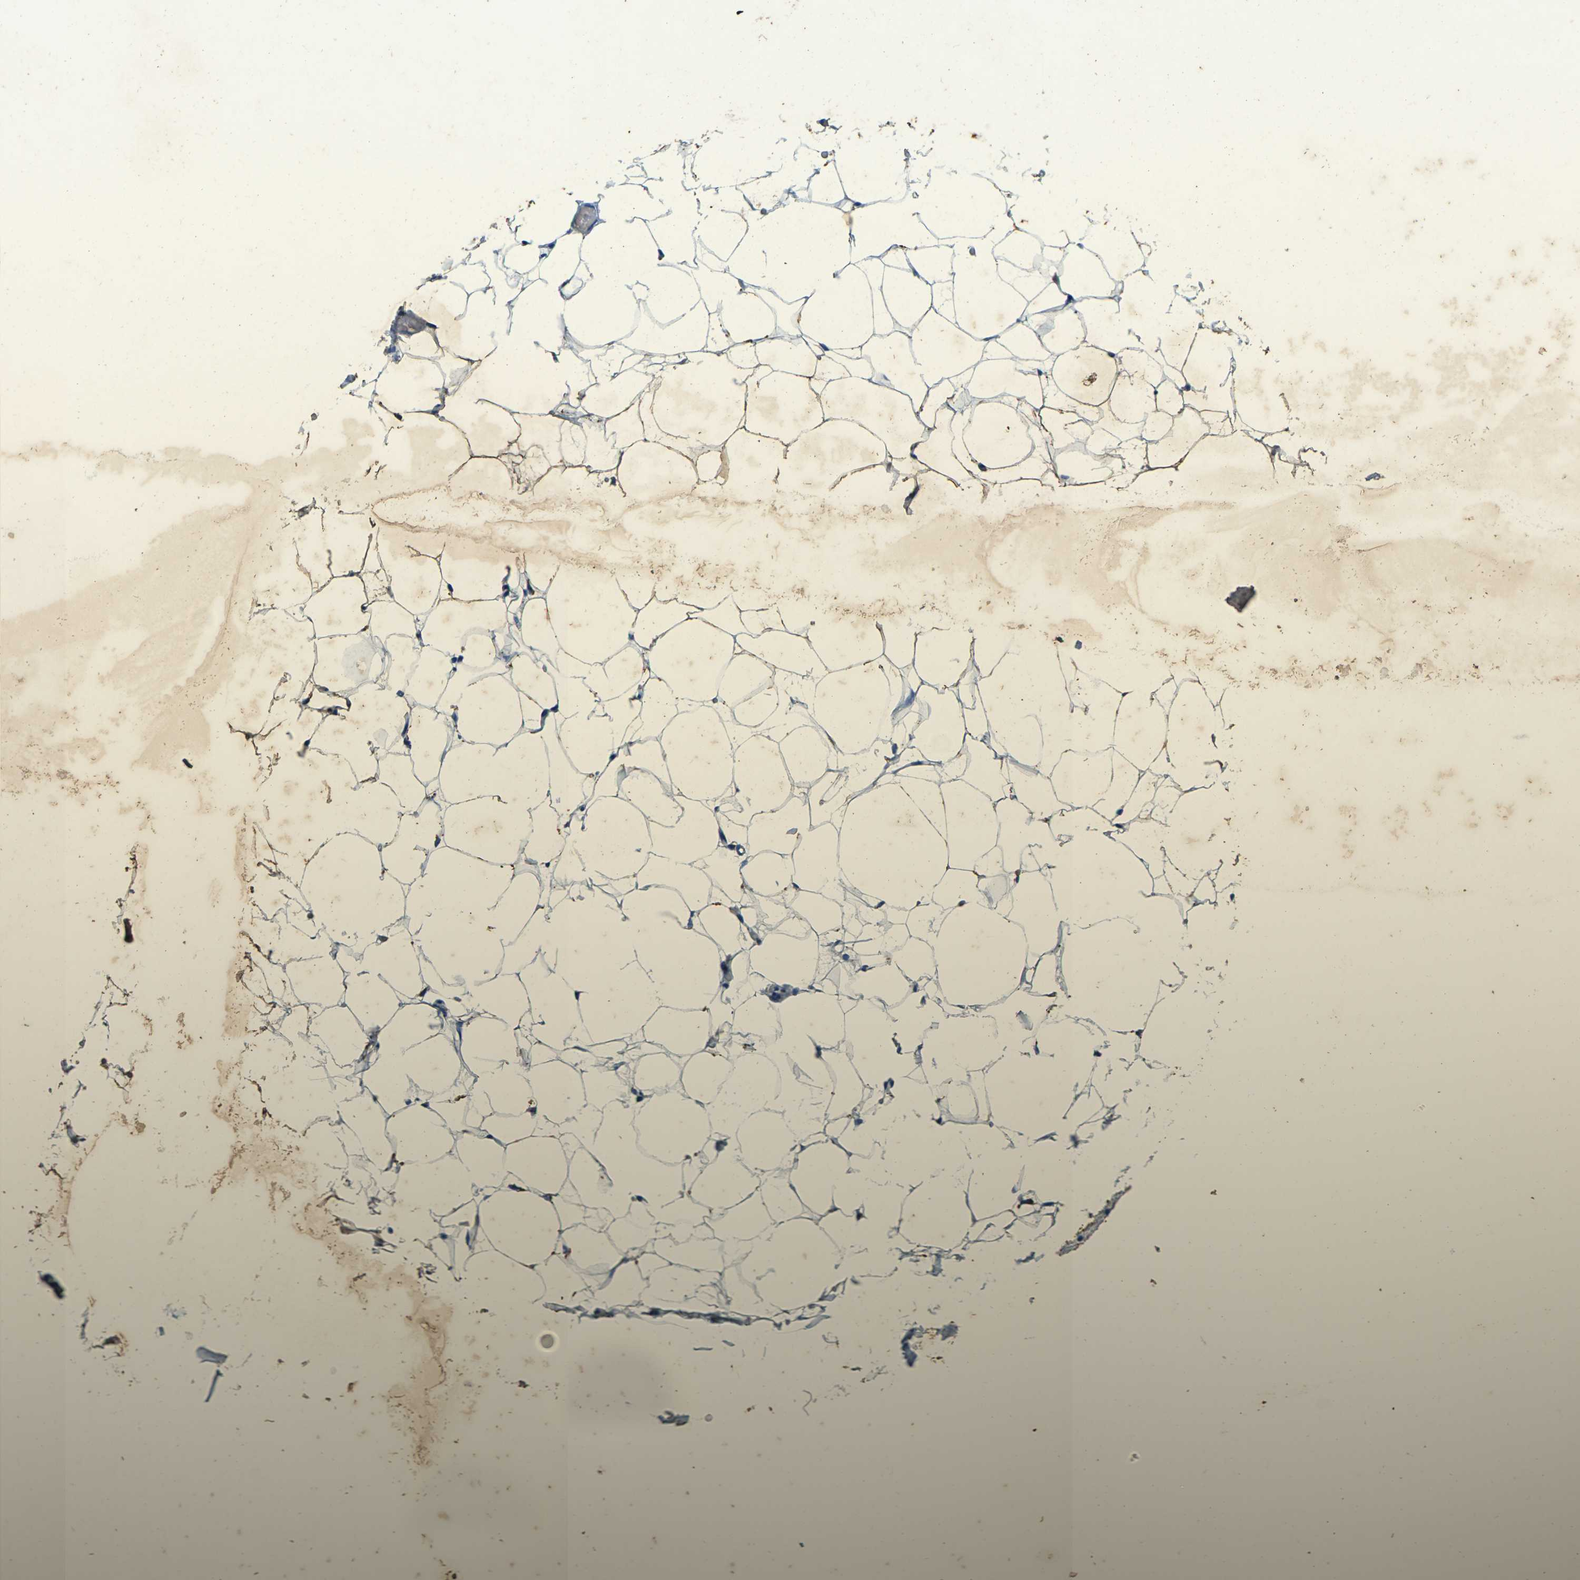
{"staining": {"intensity": "negative", "quantity": "none", "location": "none"}, "tissue": "adipose tissue", "cell_type": "Adipocytes", "image_type": "normal", "snomed": [{"axis": "morphology", "description": "Normal tissue, NOS"}, {"axis": "topography", "description": "Breast"}, {"axis": "topography", "description": "Soft tissue"}], "caption": "Immunohistochemical staining of benign adipose tissue exhibits no significant positivity in adipocytes.", "gene": "UBN2", "patient": {"sex": "female", "age": 75}}